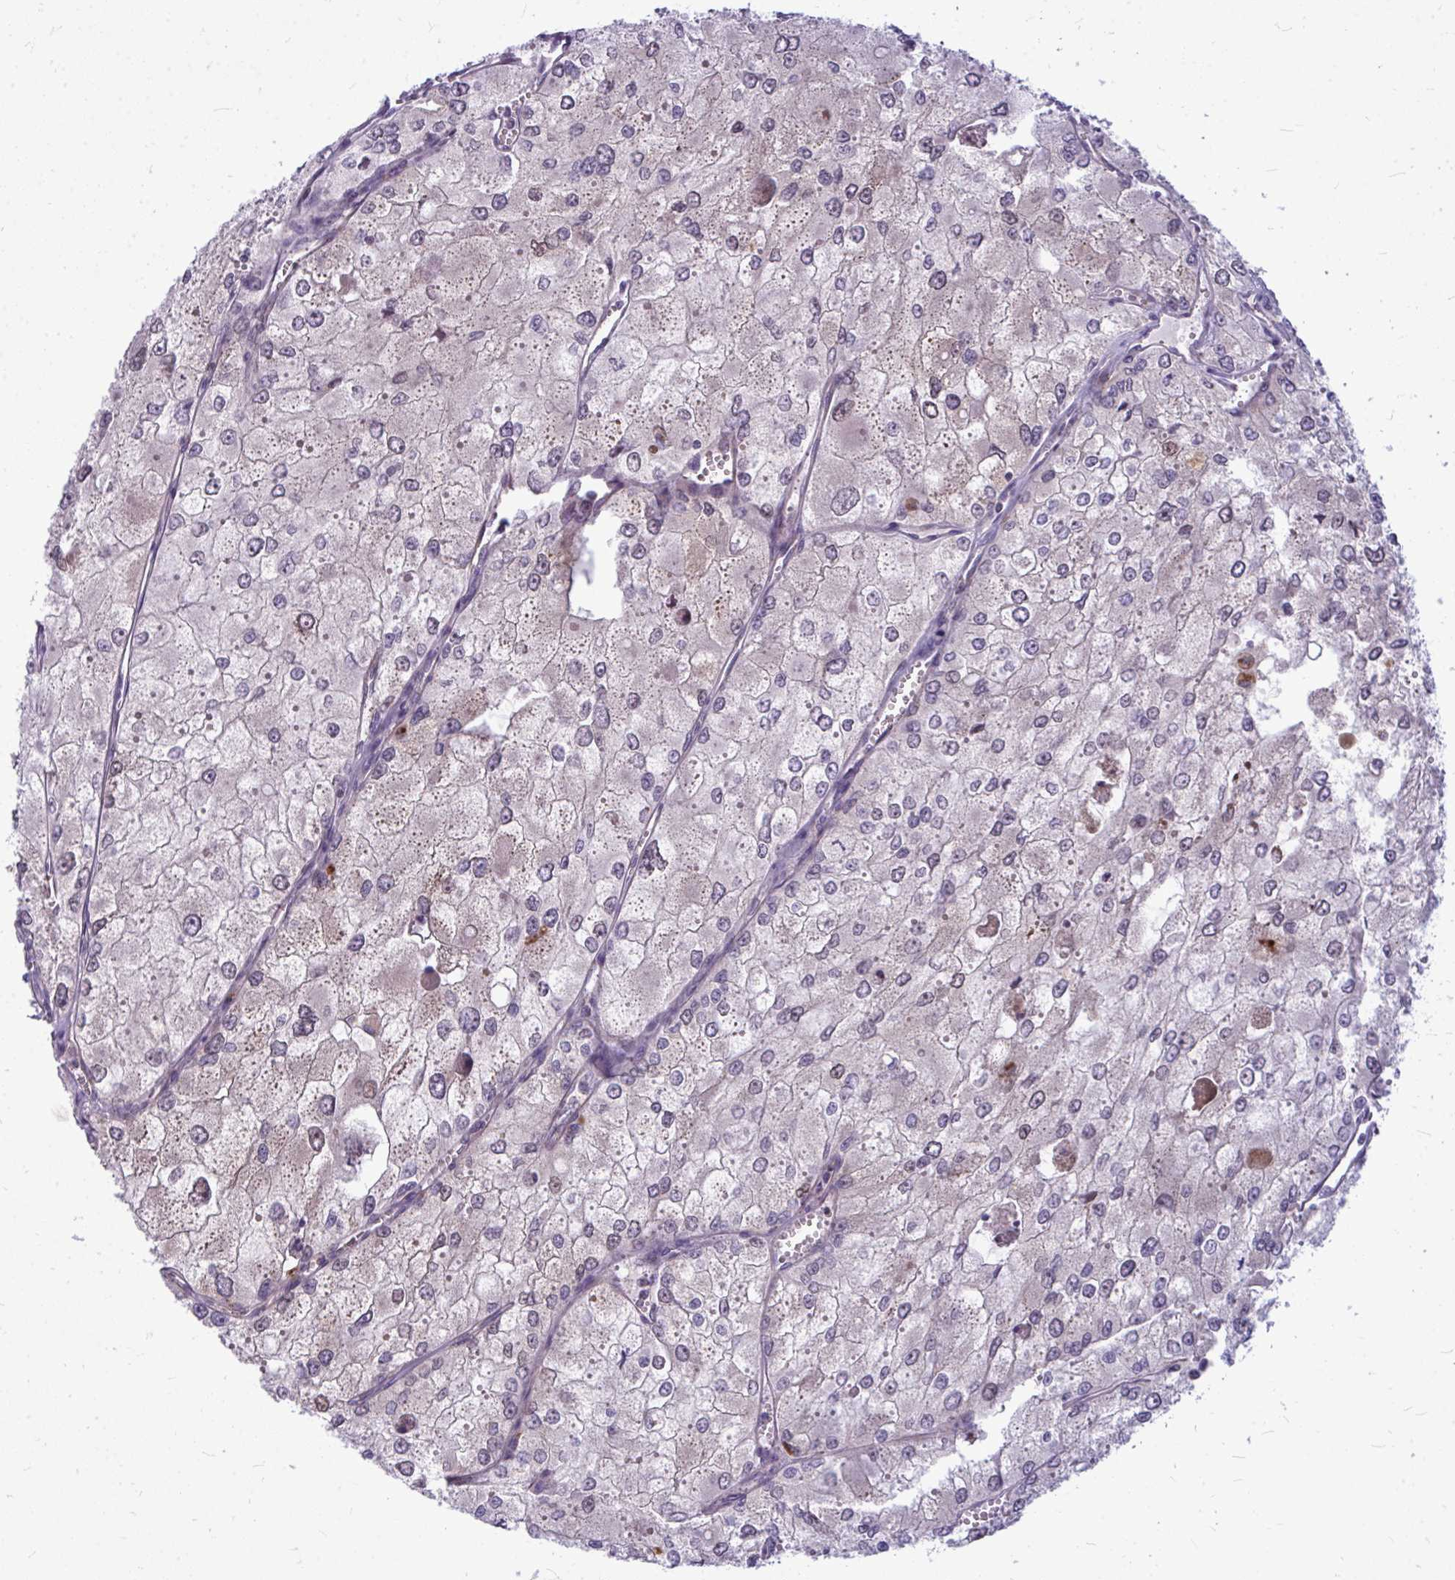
{"staining": {"intensity": "weak", "quantity": "<25%", "location": "nuclear"}, "tissue": "renal cancer", "cell_type": "Tumor cells", "image_type": "cancer", "snomed": [{"axis": "morphology", "description": "Adenocarcinoma, NOS"}, {"axis": "topography", "description": "Kidney"}], "caption": "Immunohistochemical staining of human renal adenocarcinoma shows no significant staining in tumor cells. (DAB (3,3'-diaminobenzidine) immunohistochemistry (IHC) visualized using brightfield microscopy, high magnification).", "gene": "ZSCAN25", "patient": {"sex": "female", "age": 70}}